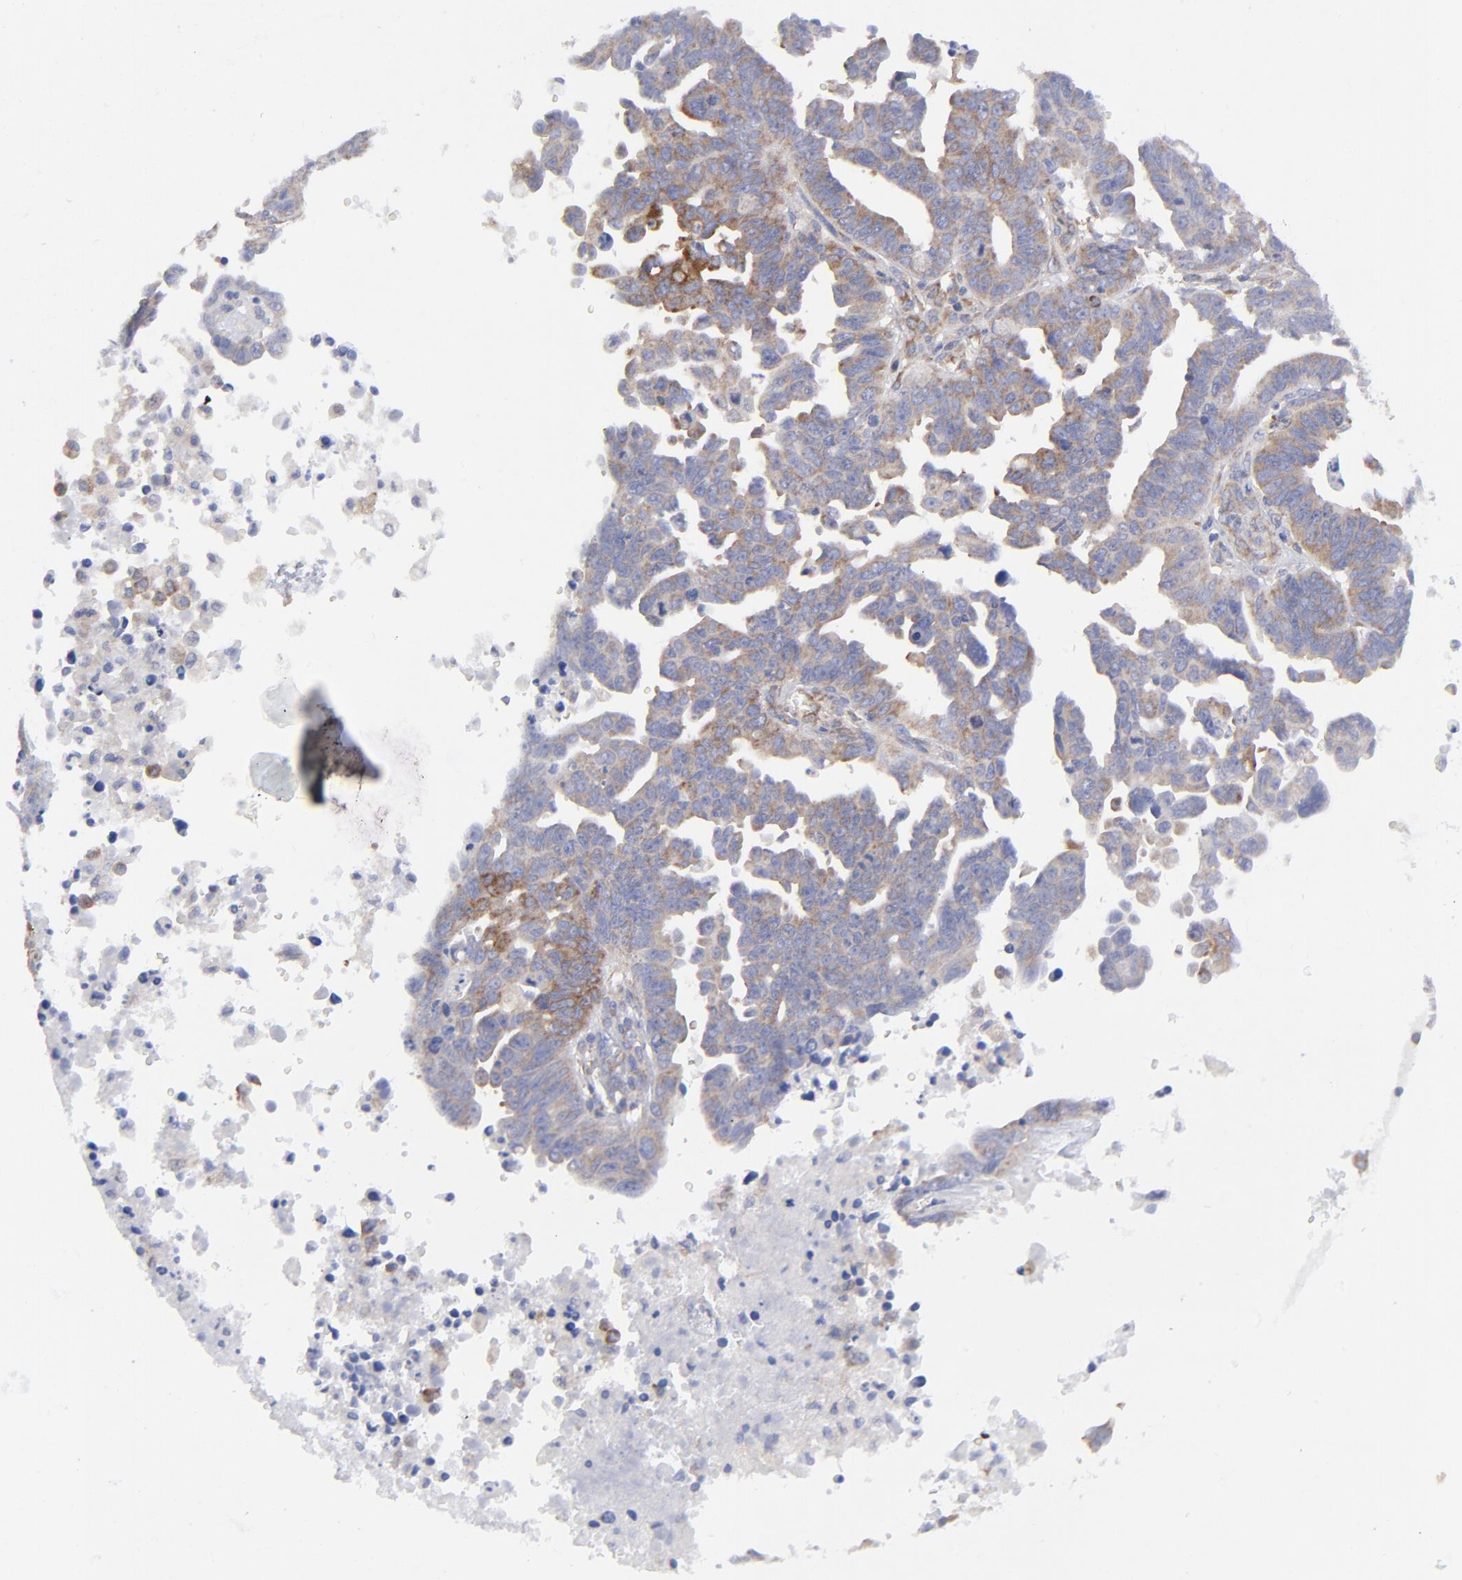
{"staining": {"intensity": "weak", "quantity": ">75%", "location": "cytoplasmic/membranous"}, "tissue": "ovarian cancer", "cell_type": "Tumor cells", "image_type": "cancer", "snomed": [{"axis": "morphology", "description": "Carcinoma, endometroid"}, {"axis": "morphology", "description": "Cystadenocarcinoma, serous, NOS"}, {"axis": "topography", "description": "Ovary"}], "caption": "Immunohistochemistry (IHC) of human serous cystadenocarcinoma (ovarian) reveals low levels of weak cytoplasmic/membranous staining in about >75% of tumor cells.", "gene": "EIF2AK2", "patient": {"sex": "female", "age": 45}}